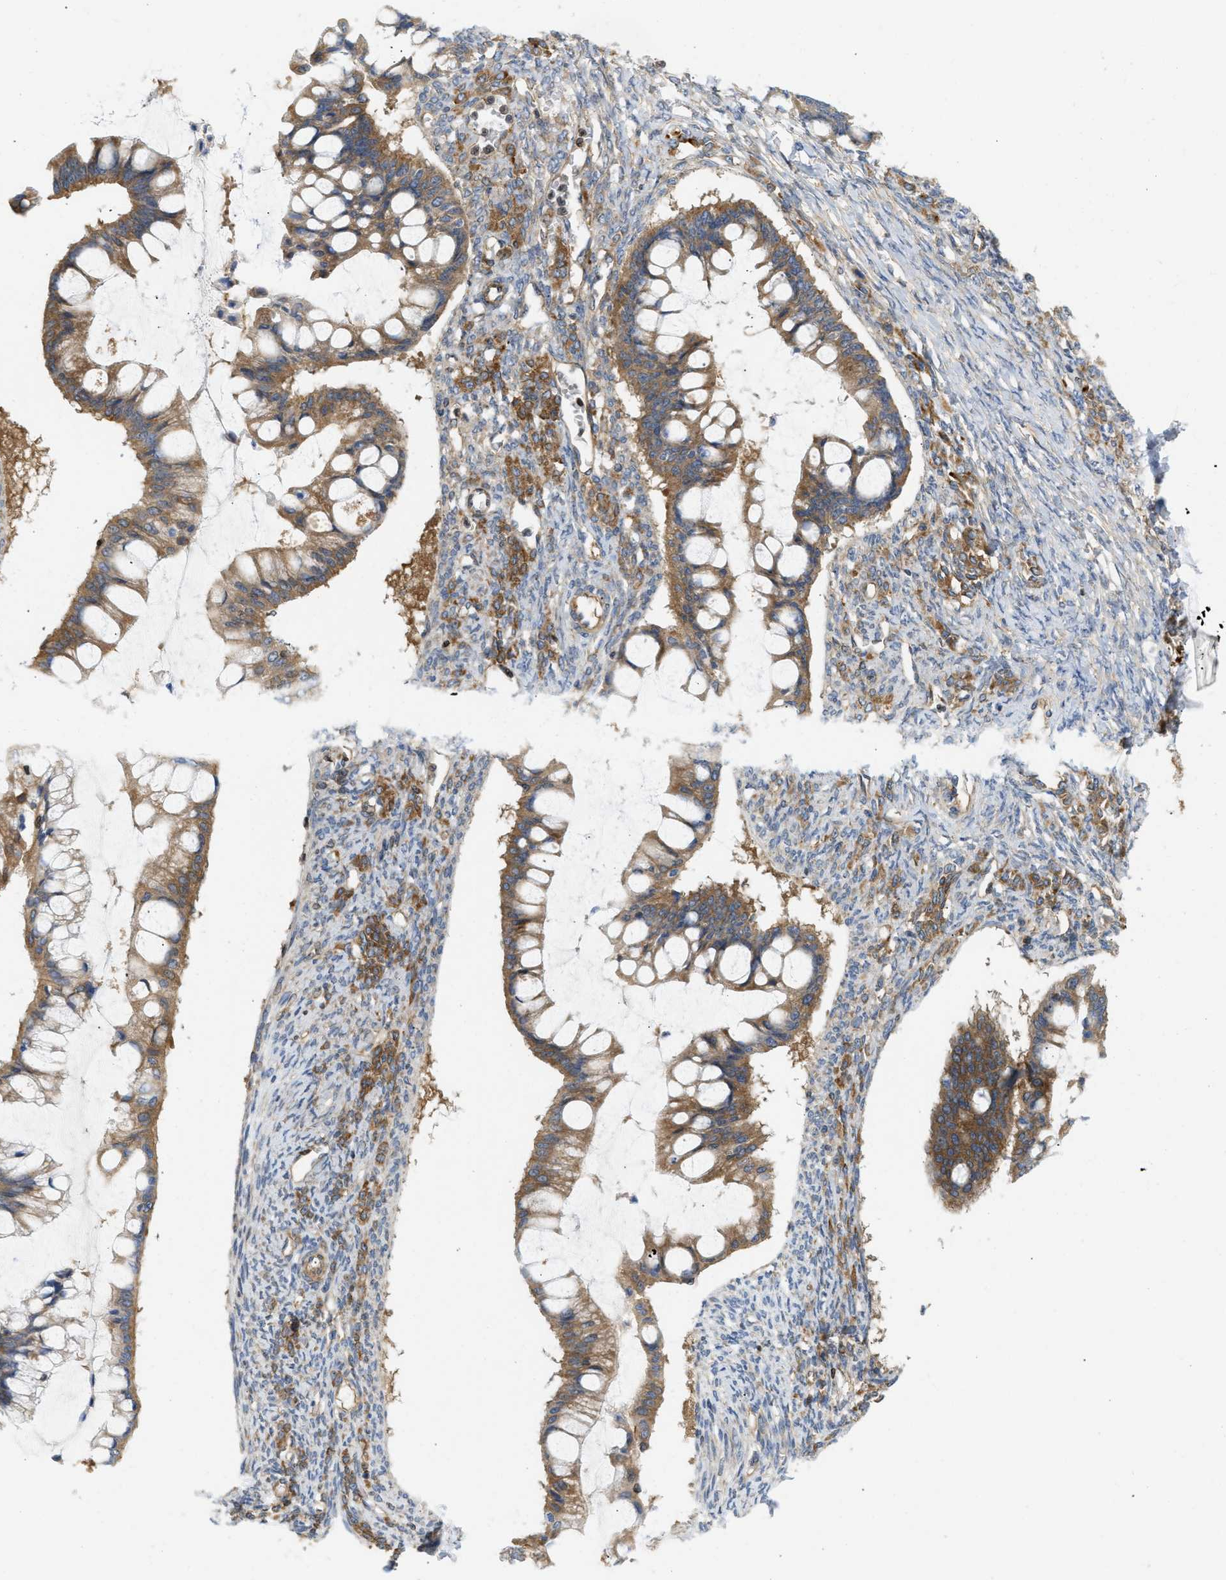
{"staining": {"intensity": "moderate", "quantity": ">75%", "location": "cytoplasmic/membranous"}, "tissue": "ovarian cancer", "cell_type": "Tumor cells", "image_type": "cancer", "snomed": [{"axis": "morphology", "description": "Cystadenocarcinoma, mucinous, NOS"}, {"axis": "topography", "description": "Ovary"}], "caption": "A micrograph showing moderate cytoplasmic/membranous positivity in approximately >75% of tumor cells in mucinous cystadenocarcinoma (ovarian), as visualized by brown immunohistochemical staining.", "gene": "STRN", "patient": {"sex": "female", "age": 73}}